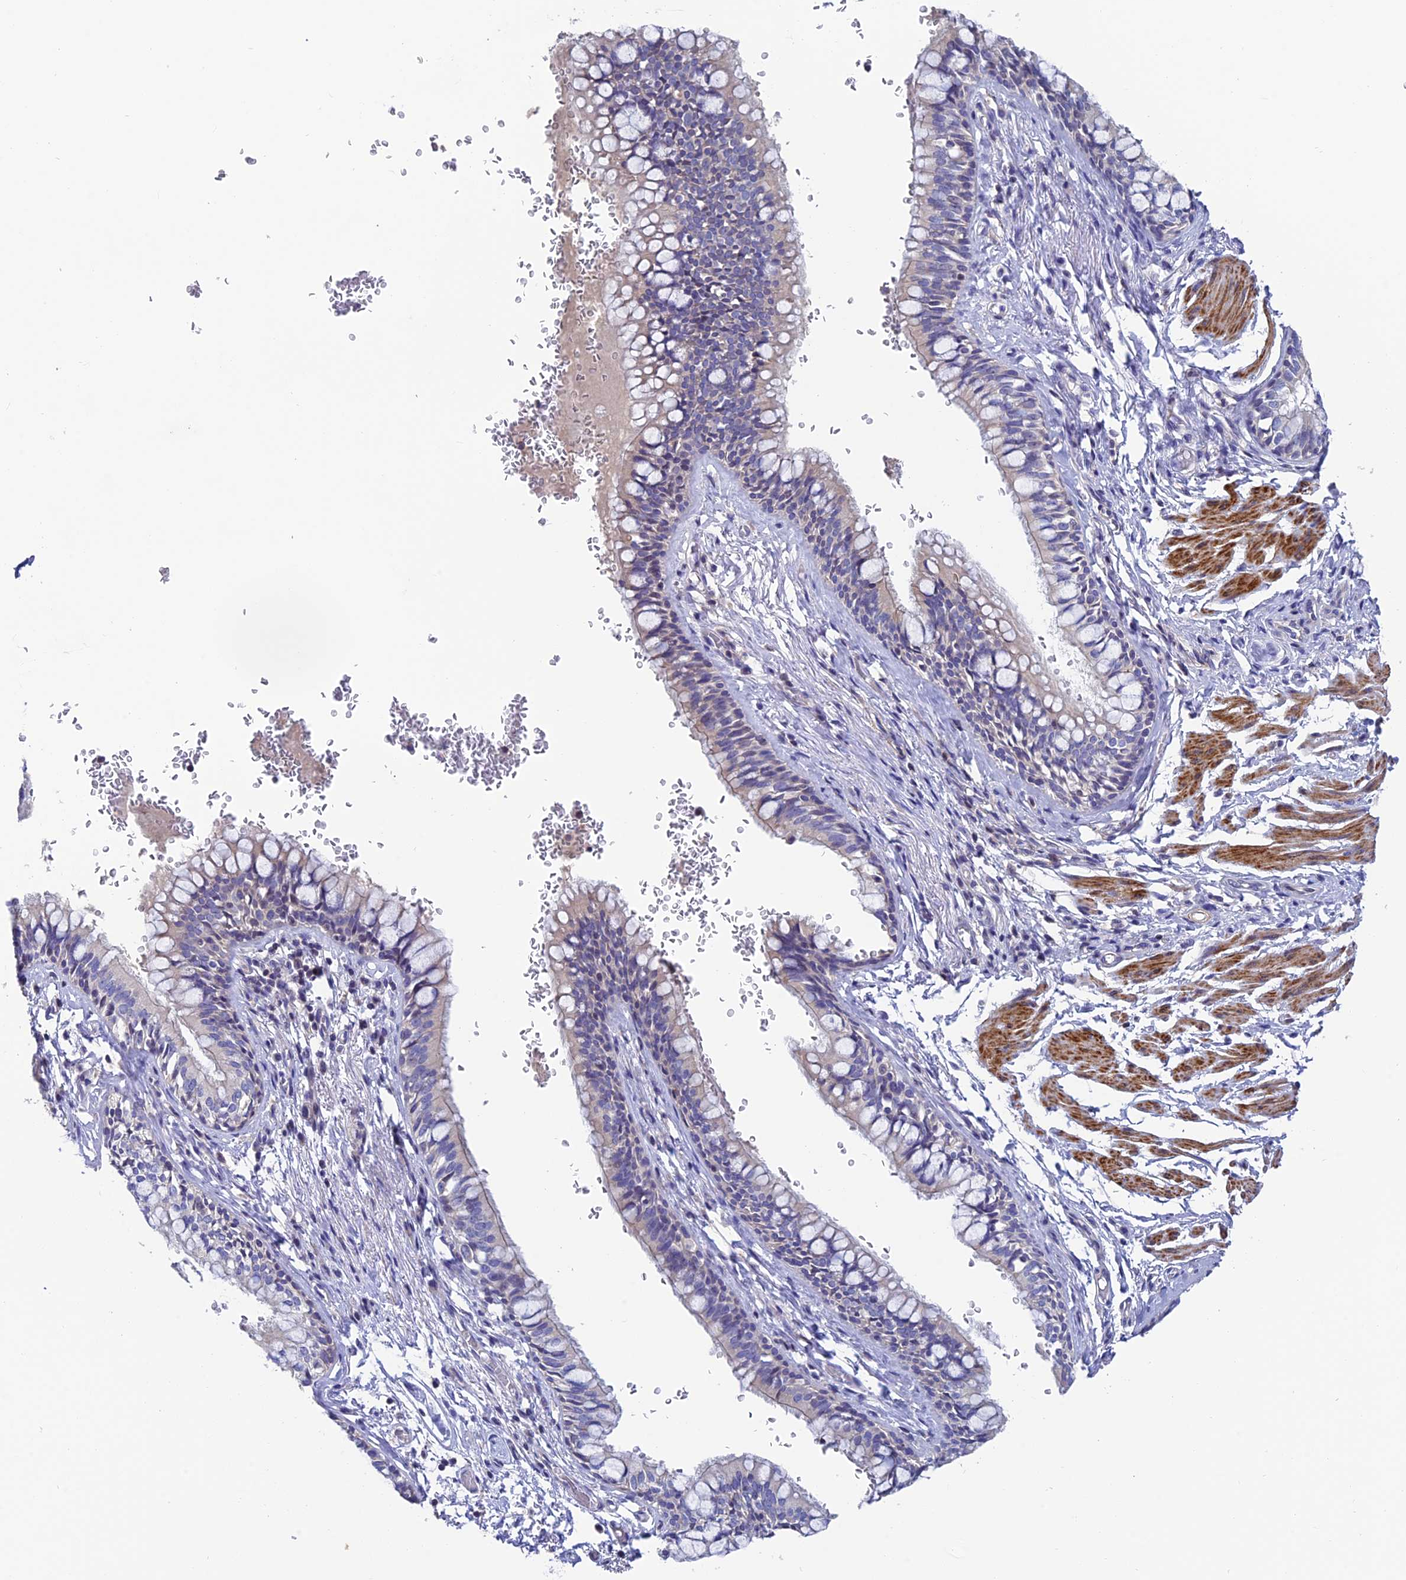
{"staining": {"intensity": "negative", "quantity": "none", "location": "none"}, "tissue": "bronchus", "cell_type": "Respiratory epithelial cells", "image_type": "normal", "snomed": [{"axis": "morphology", "description": "Normal tissue, NOS"}, {"axis": "topography", "description": "Cartilage tissue"}, {"axis": "topography", "description": "Bronchus"}], "caption": "The micrograph demonstrates no staining of respiratory epithelial cells in unremarkable bronchus.", "gene": "FAM178B", "patient": {"sex": "female", "age": 36}}